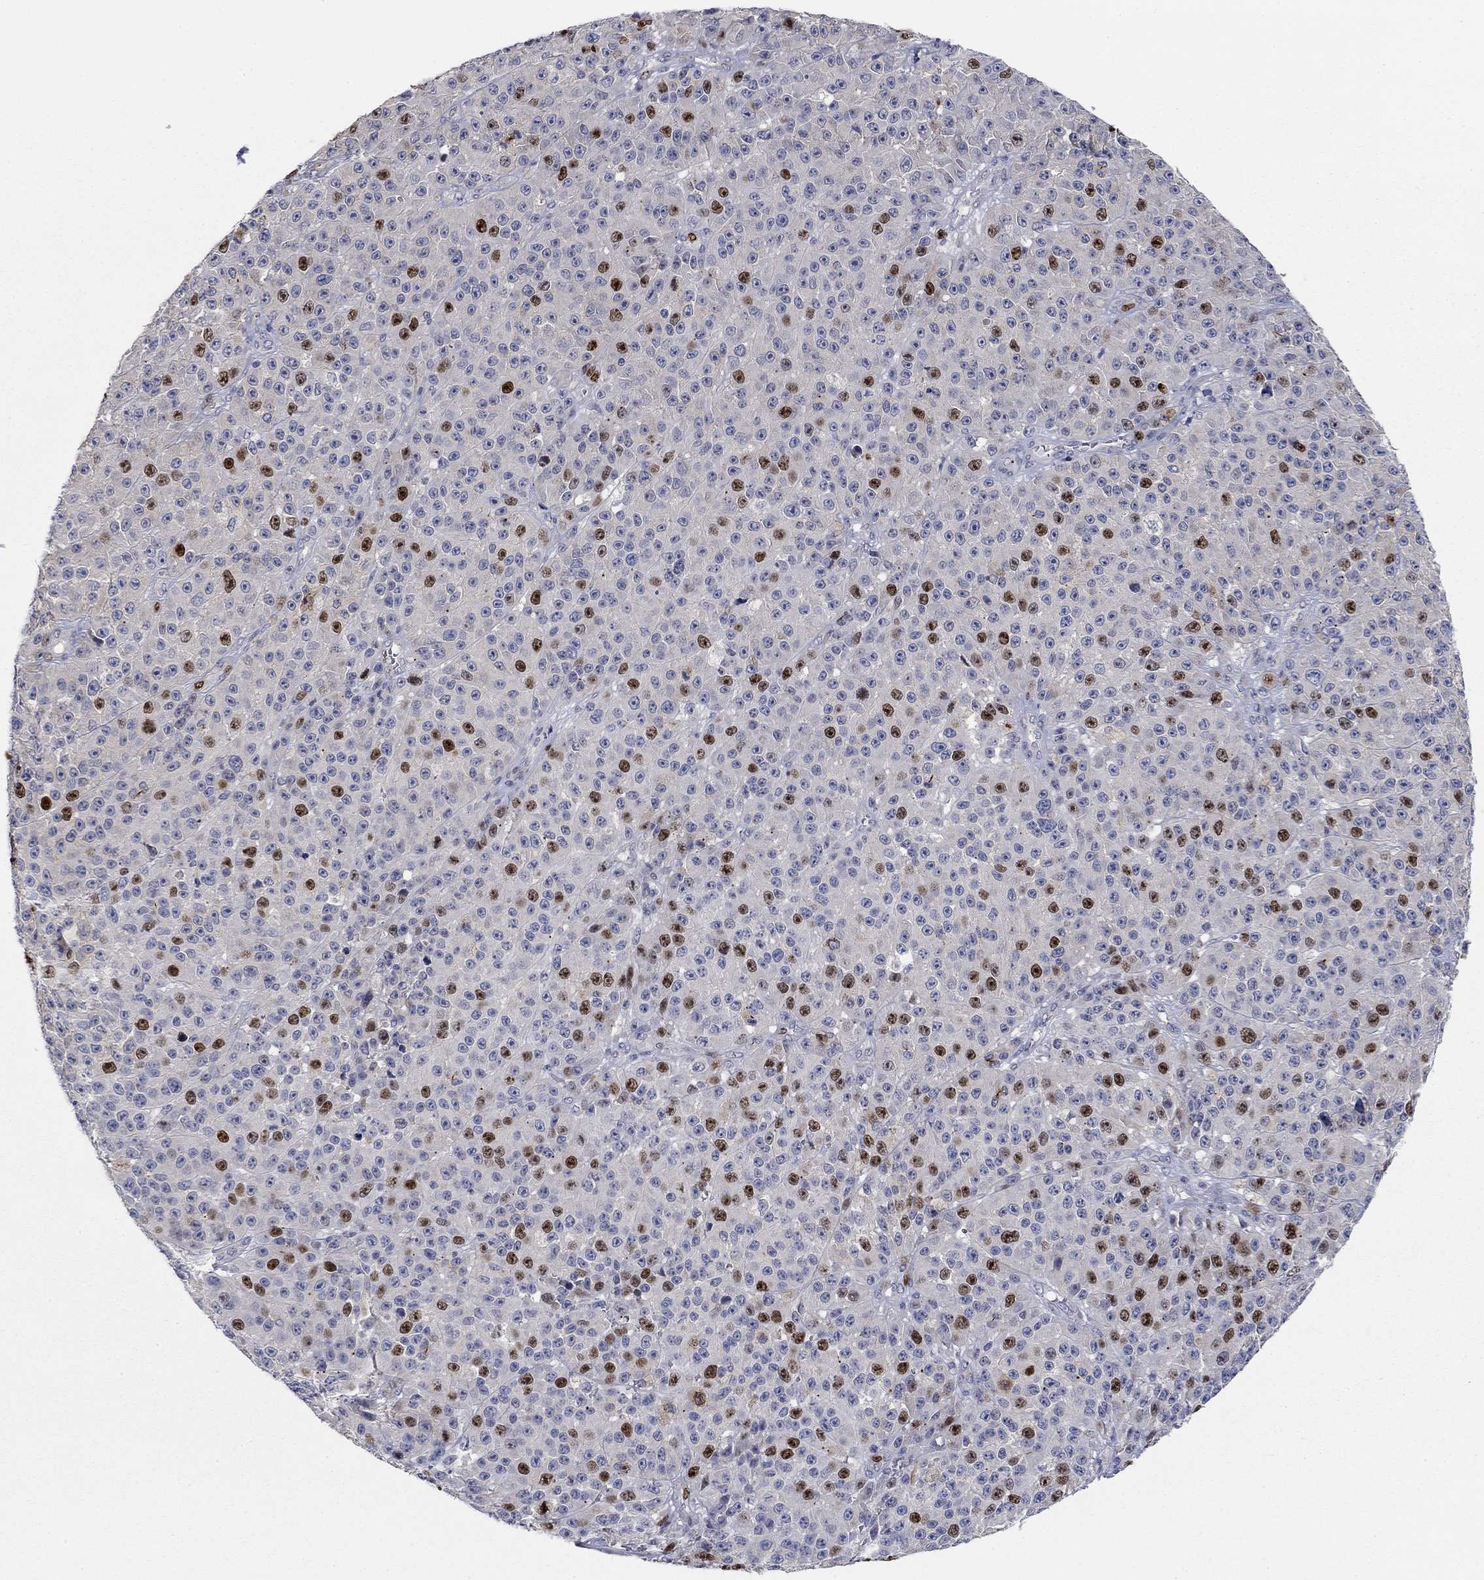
{"staining": {"intensity": "strong", "quantity": "<25%", "location": "nuclear"}, "tissue": "melanoma", "cell_type": "Tumor cells", "image_type": "cancer", "snomed": [{"axis": "morphology", "description": "Malignant melanoma, NOS"}, {"axis": "topography", "description": "Skin"}], "caption": "Immunohistochemistry (IHC) (DAB) staining of human malignant melanoma exhibits strong nuclear protein positivity in approximately <25% of tumor cells.", "gene": "PRC1", "patient": {"sex": "female", "age": 58}}